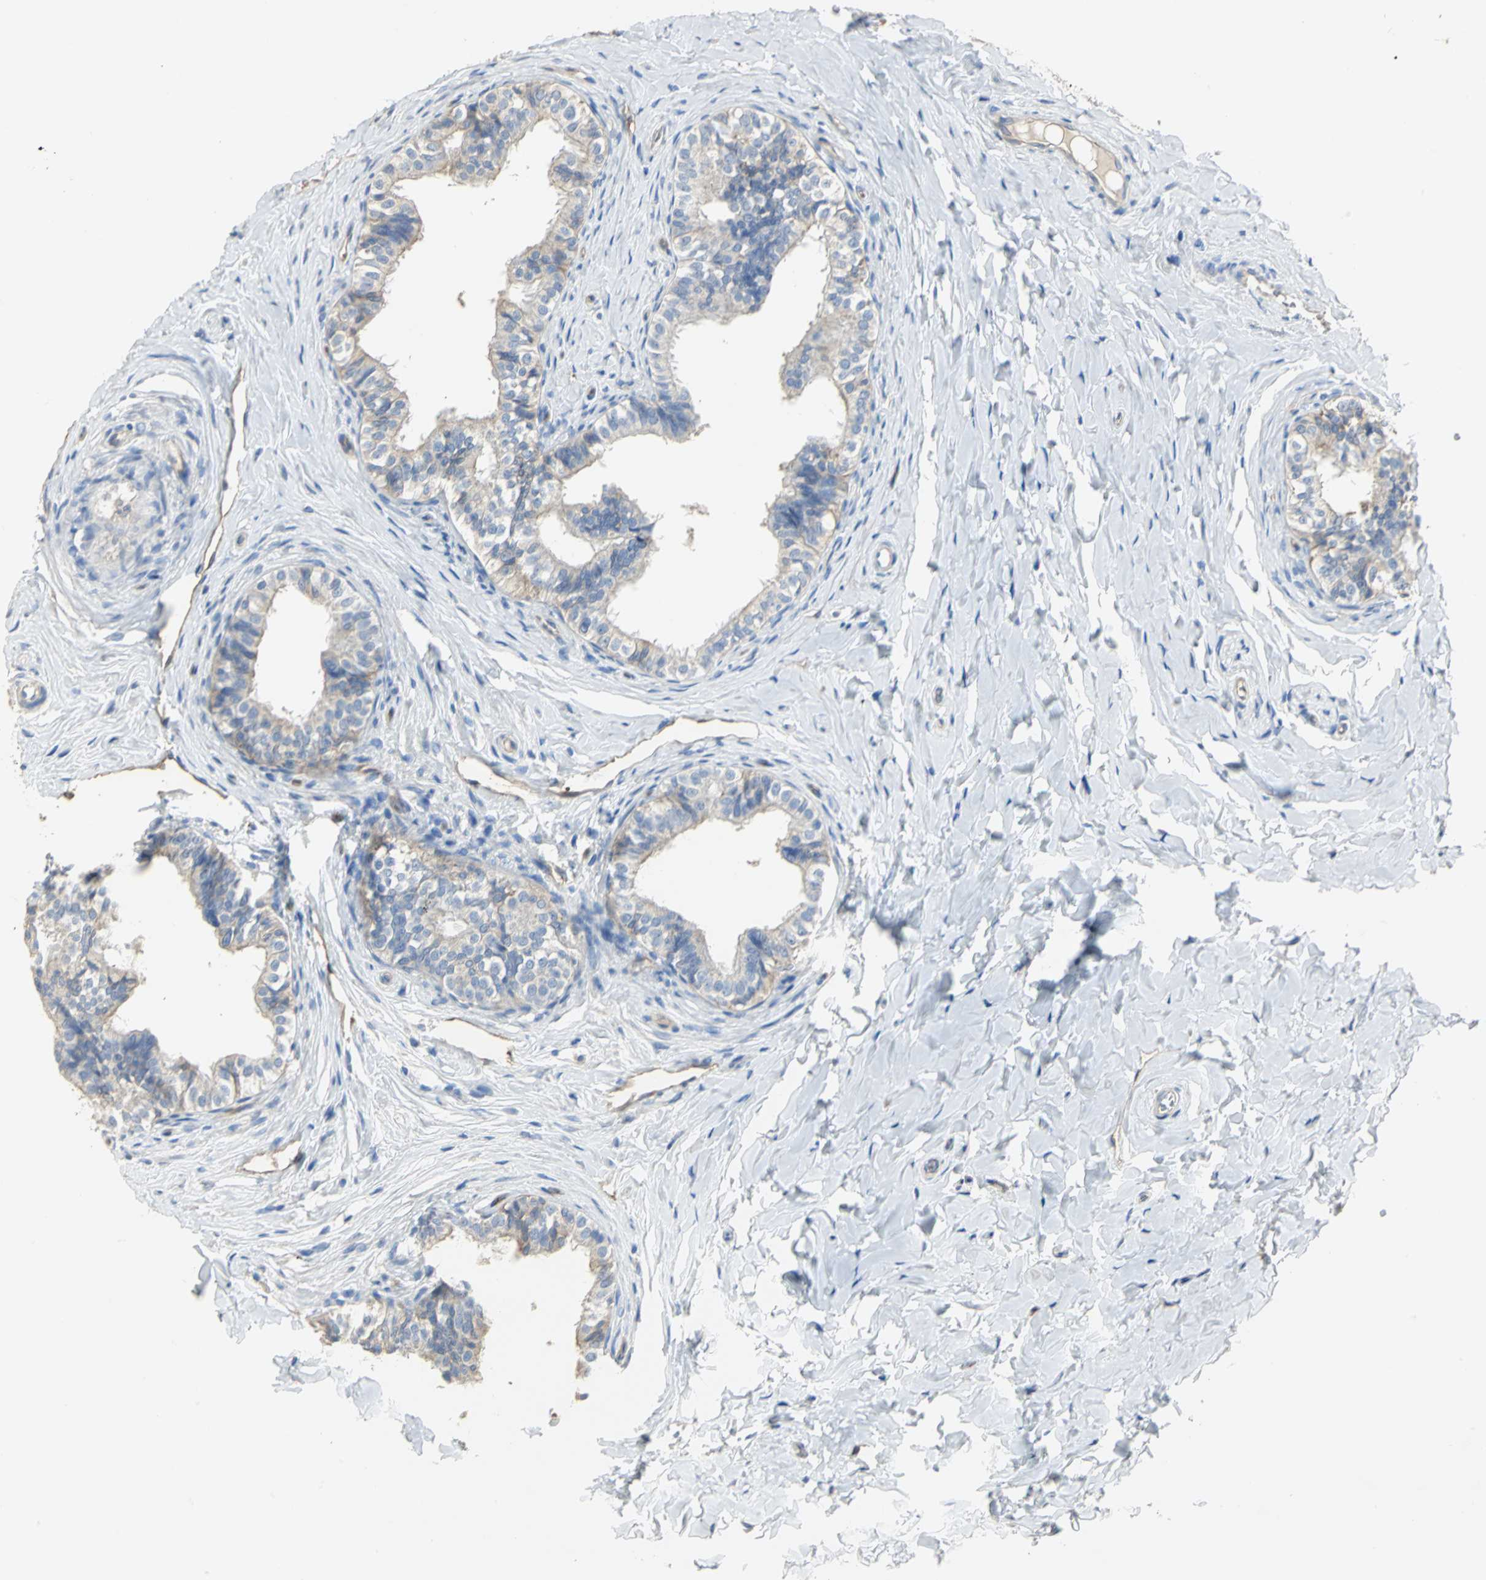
{"staining": {"intensity": "weak", "quantity": "25%-75%", "location": "cytoplasmic/membranous"}, "tissue": "epididymis", "cell_type": "Glandular cells", "image_type": "normal", "snomed": [{"axis": "morphology", "description": "Normal tissue, NOS"}, {"axis": "topography", "description": "Soft tissue"}, {"axis": "topography", "description": "Epididymis"}], "caption": "About 25%-75% of glandular cells in benign human epididymis demonstrate weak cytoplasmic/membranous protein positivity as visualized by brown immunohistochemical staining.", "gene": "DLGAP5", "patient": {"sex": "male", "age": 26}}